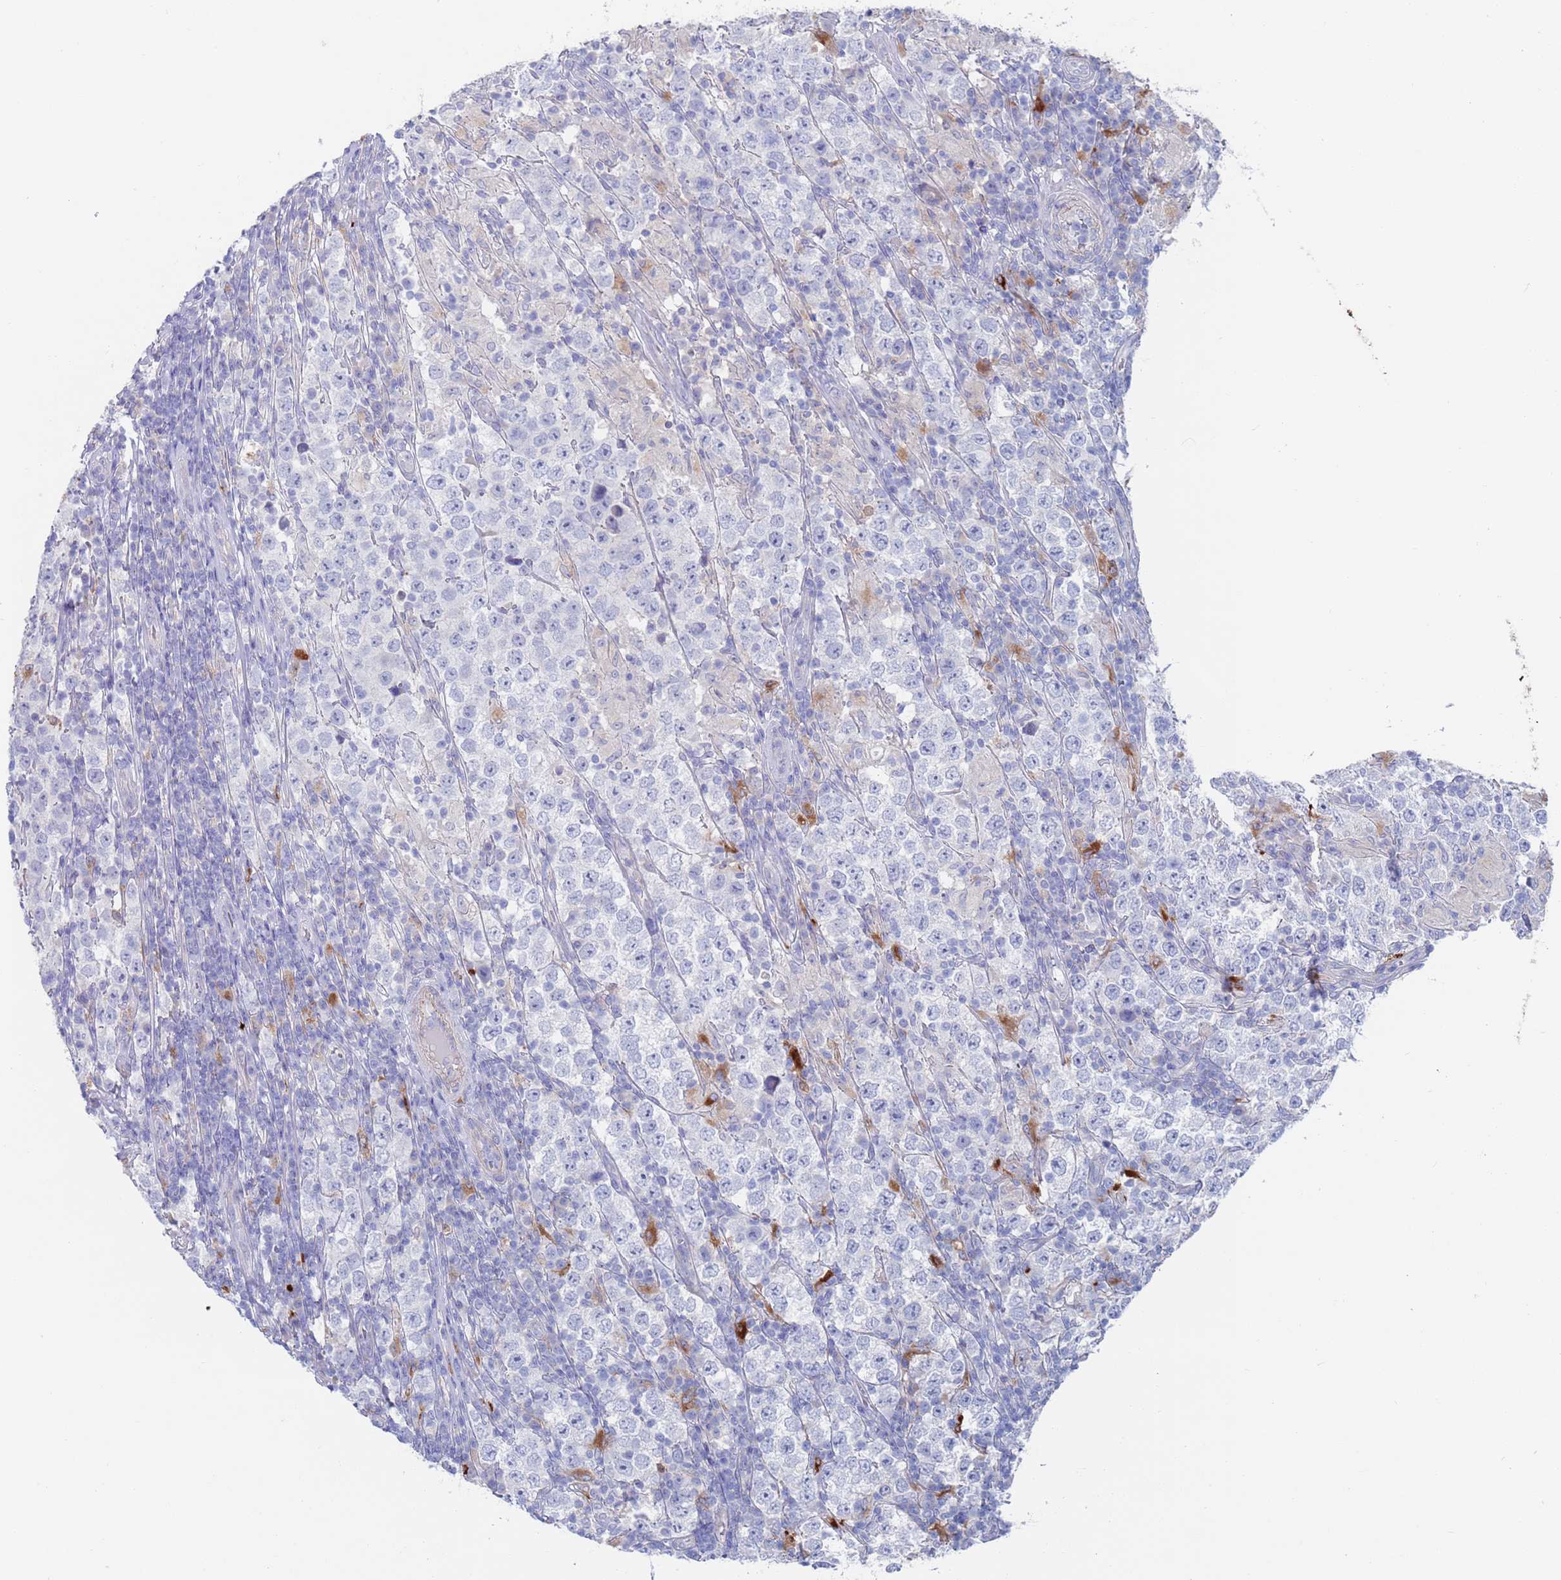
{"staining": {"intensity": "negative", "quantity": "none", "location": "none"}, "tissue": "testis cancer", "cell_type": "Tumor cells", "image_type": "cancer", "snomed": [{"axis": "morphology", "description": "Normal tissue, NOS"}, {"axis": "morphology", "description": "Urothelial carcinoma, High grade"}, {"axis": "morphology", "description": "Seminoma, NOS"}, {"axis": "morphology", "description": "Carcinoma, Embryonal, NOS"}, {"axis": "topography", "description": "Urinary bladder"}, {"axis": "topography", "description": "Testis"}], "caption": "IHC photomicrograph of testis cancer (embryonal carcinoma) stained for a protein (brown), which reveals no positivity in tumor cells.", "gene": "FUCA1", "patient": {"sex": "male", "age": 41}}